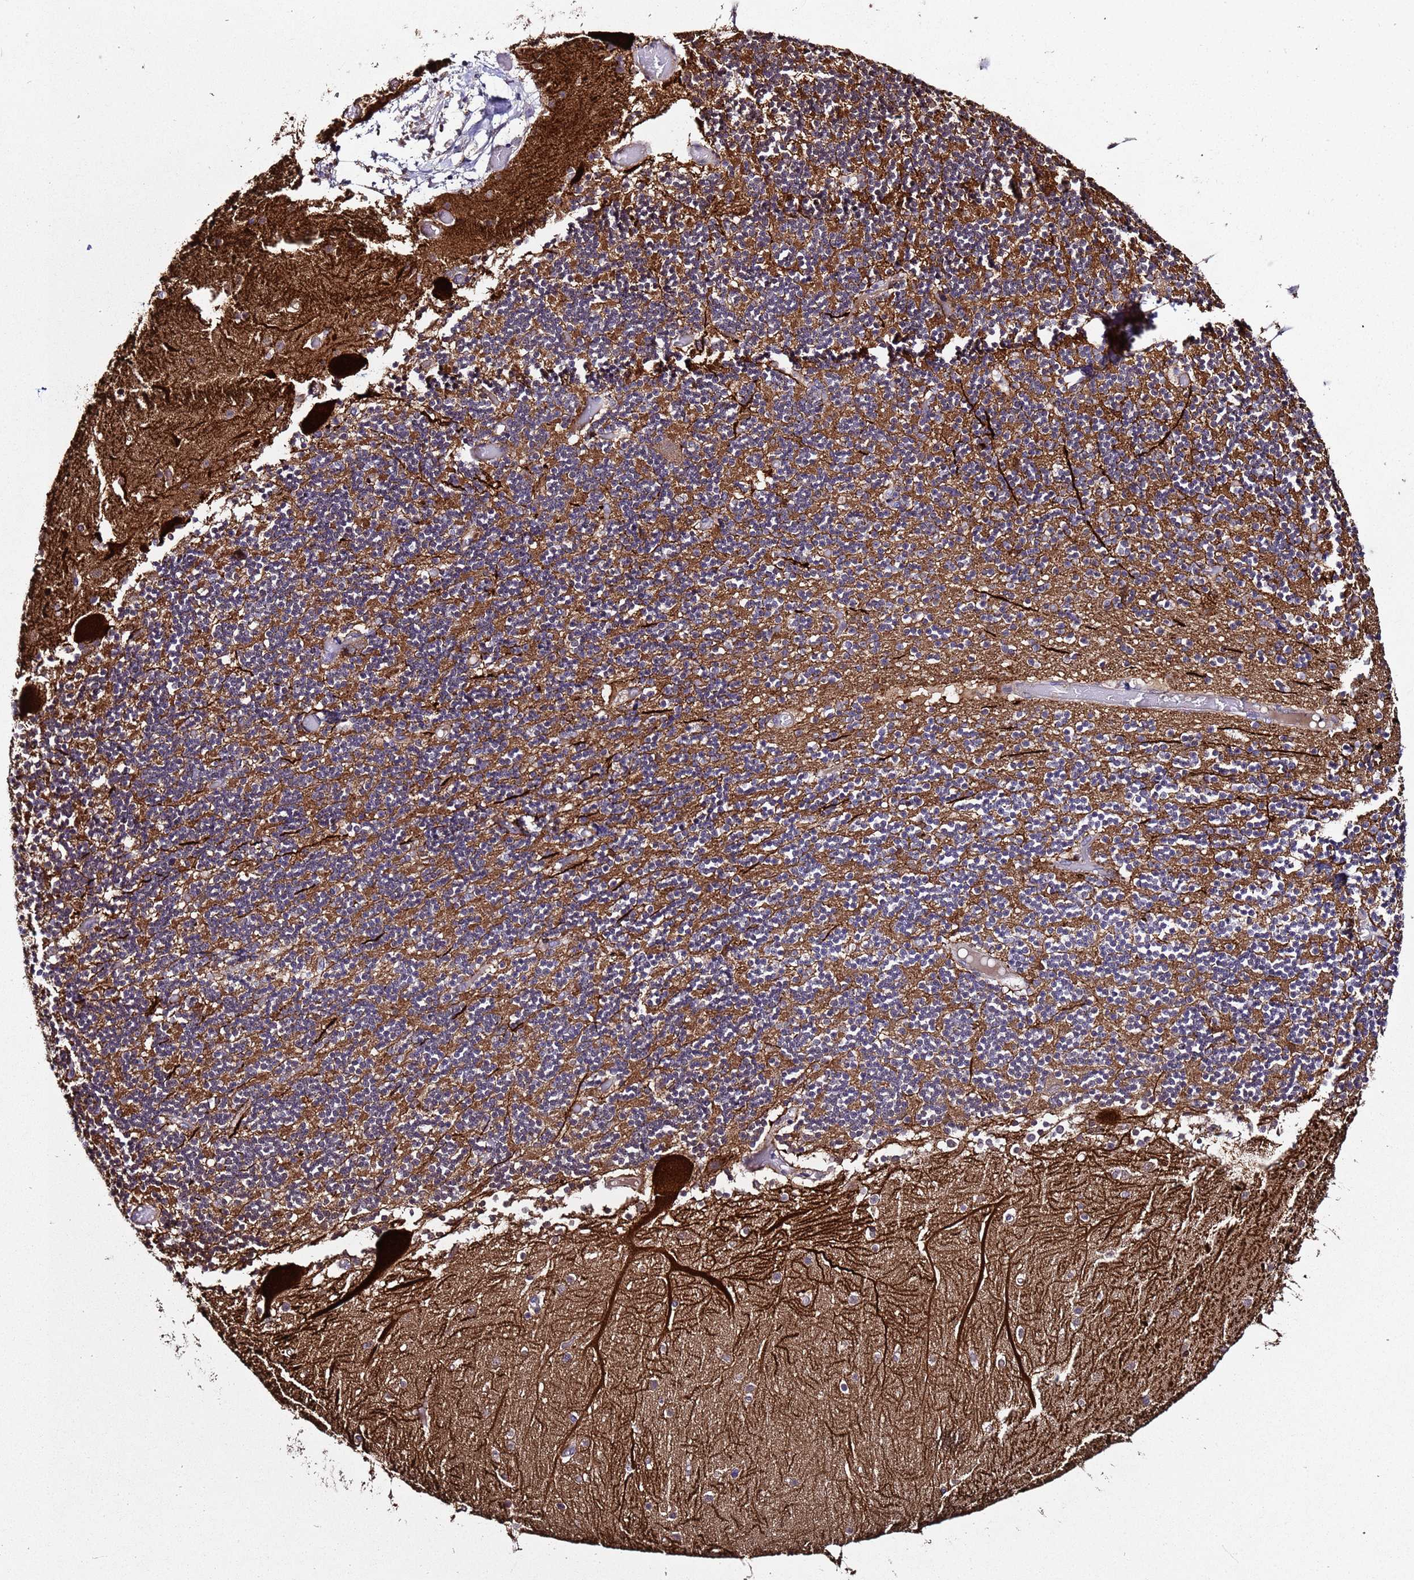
{"staining": {"intensity": "moderate", "quantity": ">75%", "location": "cytoplasmic/membranous"}, "tissue": "cerebellum", "cell_type": "Cells in granular layer", "image_type": "normal", "snomed": [{"axis": "morphology", "description": "Normal tissue, NOS"}, {"axis": "topography", "description": "Cerebellum"}], "caption": "Brown immunohistochemical staining in unremarkable human cerebellum exhibits moderate cytoplasmic/membranous positivity in approximately >75% of cells in granular layer. The protein of interest is shown in brown color, while the nuclei are stained blue.", "gene": "PLXDC2", "patient": {"sex": "female", "age": 28}}